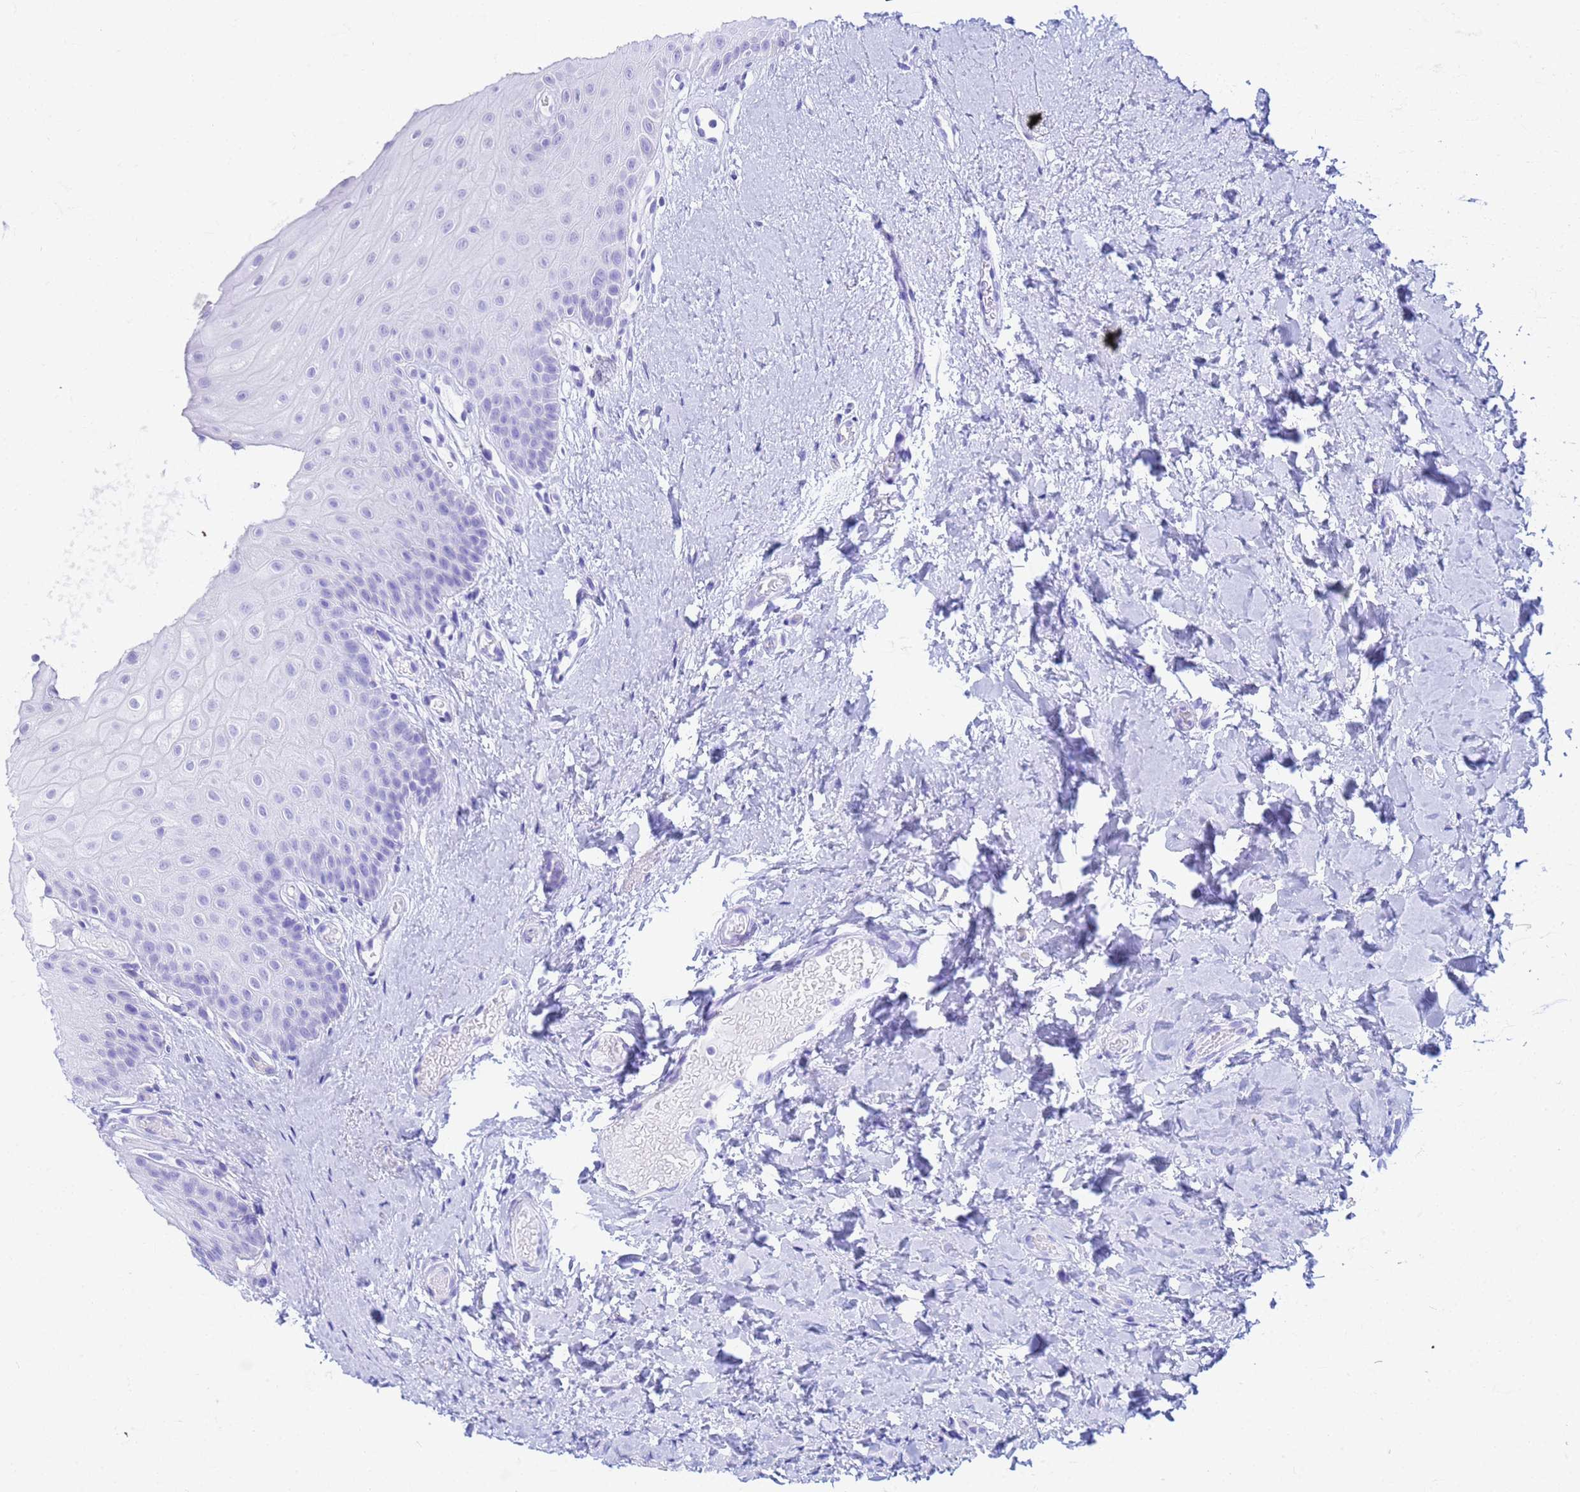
{"staining": {"intensity": "negative", "quantity": "none", "location": "none"}, "tissue": "oral mucosa", "cell_type": "Squamous epithelial cells", "image_type": "normal", "snomed": [{"axis": "morphology", "description": "Normal tissue, NOS"}, {"axis": "topography", "description": "Oral tissue"}], "caption": "IHC of benign oral mucosa shows no staining in squamous epithelial cells.", "gene": "FAM170B", "patient": {"sex": "female", "age": 67}}